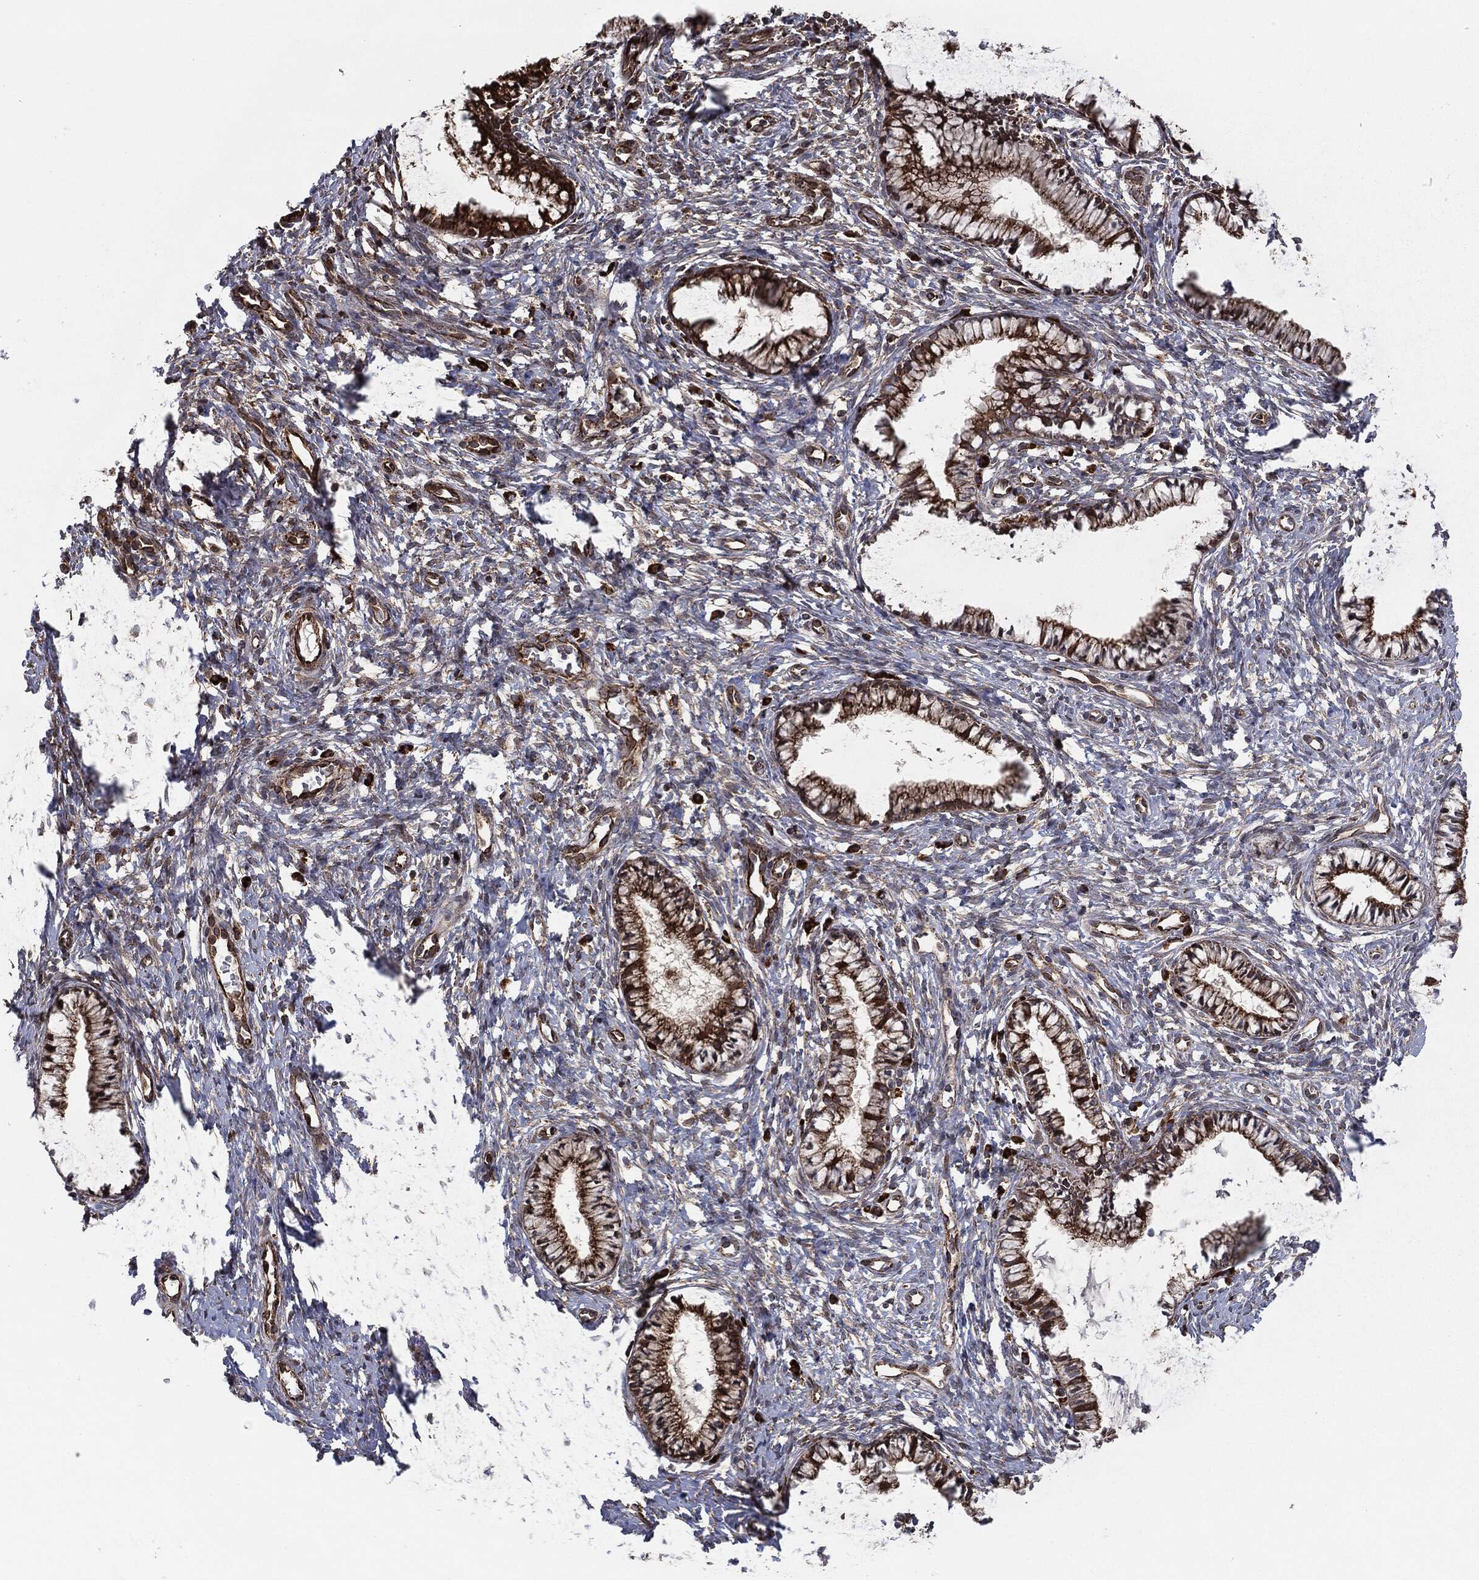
{"staining": {"intensity": "strong", "quantity": ">75%", "location": "cytoplasmic/membranous"}, "tissue": "cervix", "cell_type": "Glandular cells", "image_type": "normal", "snomed": [{"axis": "morphology", "description": "Normal tissue, NOS"}, {"axis": "topography", "description": "Cervix"}], "caption": "Protein staining shows strong cytoplasmic/membranous expression in about >75% of glandular cells in unremarkable cervix.", "gene": "CYLD", "patient": {"sex": "female", "age": 39}}